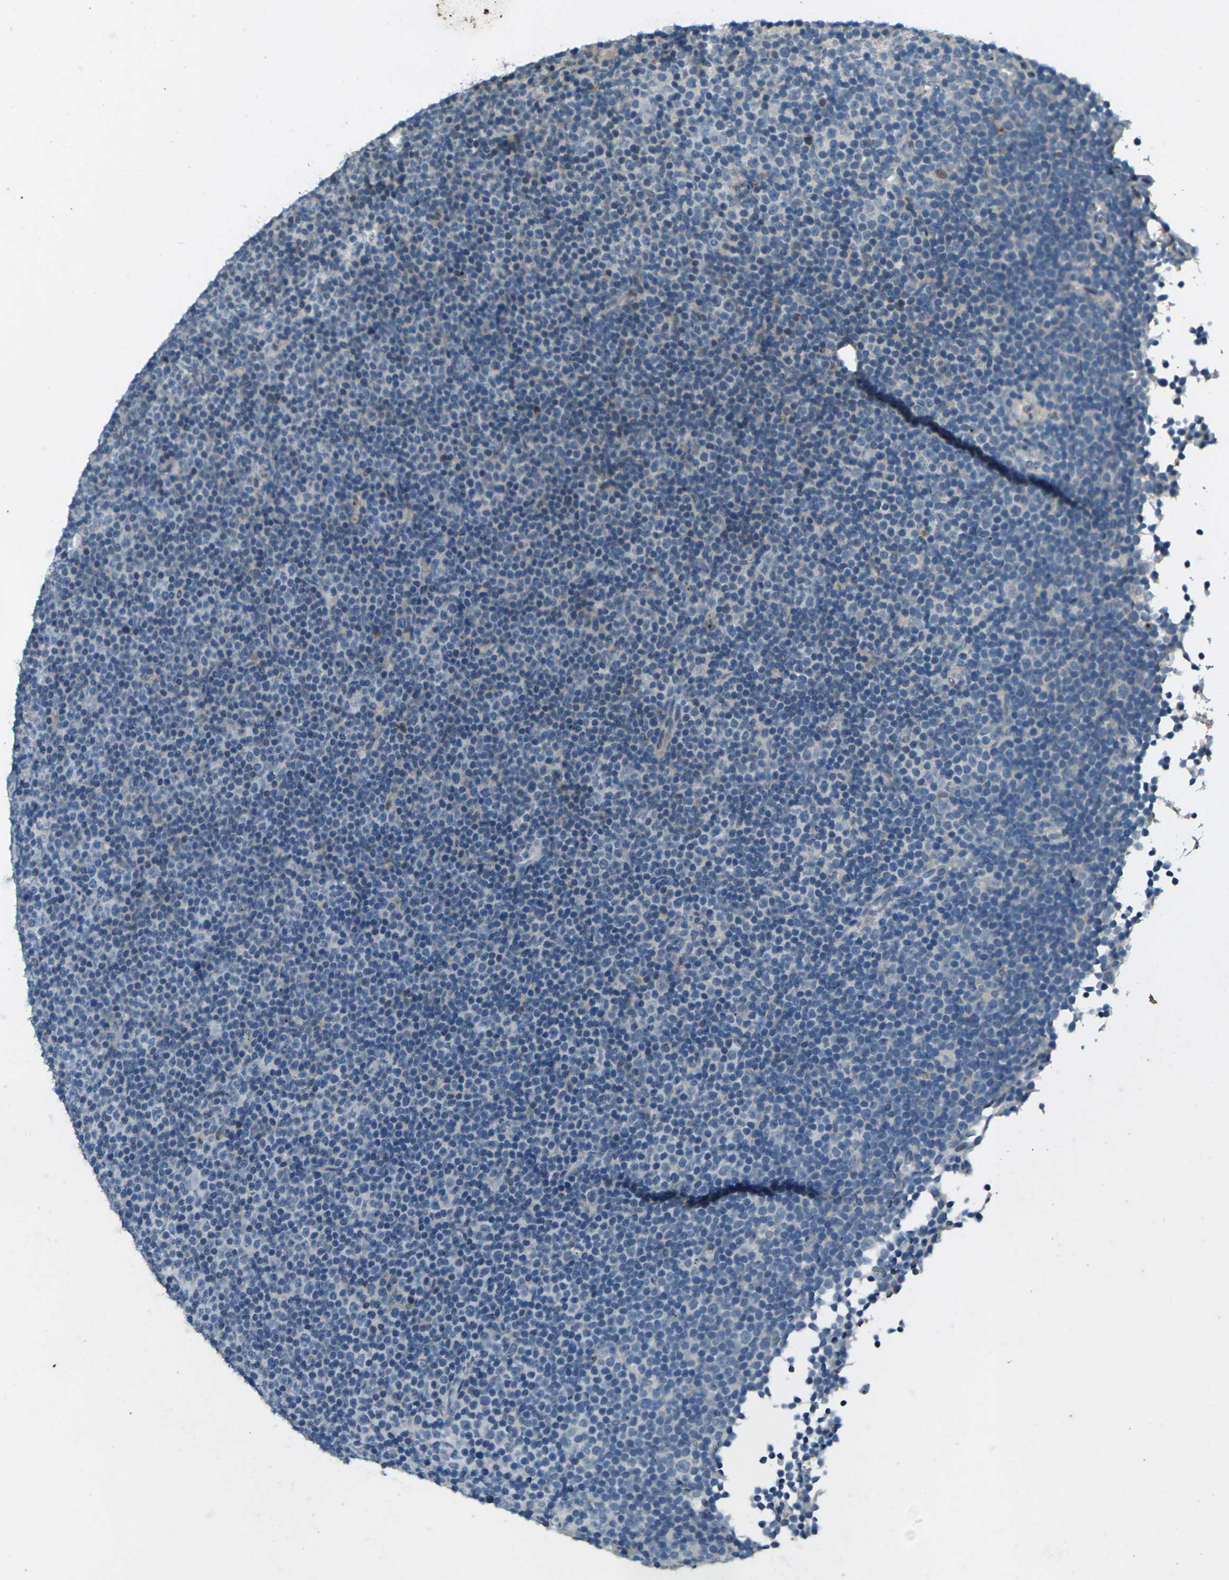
{"staining": {"intensity": "negative", "quantity": "none", "location": "none"}, "tissue": "lymphoma", "cell_type": "Tumor cells", "image_type": "cancer", "snomed": [{"axis": "morphology", "description": "Malignant lymphoma, non-Hodgkin's type, Low grade"}, {"axis": "topography", "description": "Lymph node"}], "caption": "A photomicrograph of human malignant lymphoma, non-Hodgkin's type (low-grade) is negative for staining in tumor cells.", "gene": "SIGLEC14", "patient": {"sex": "female", "age": 67}}